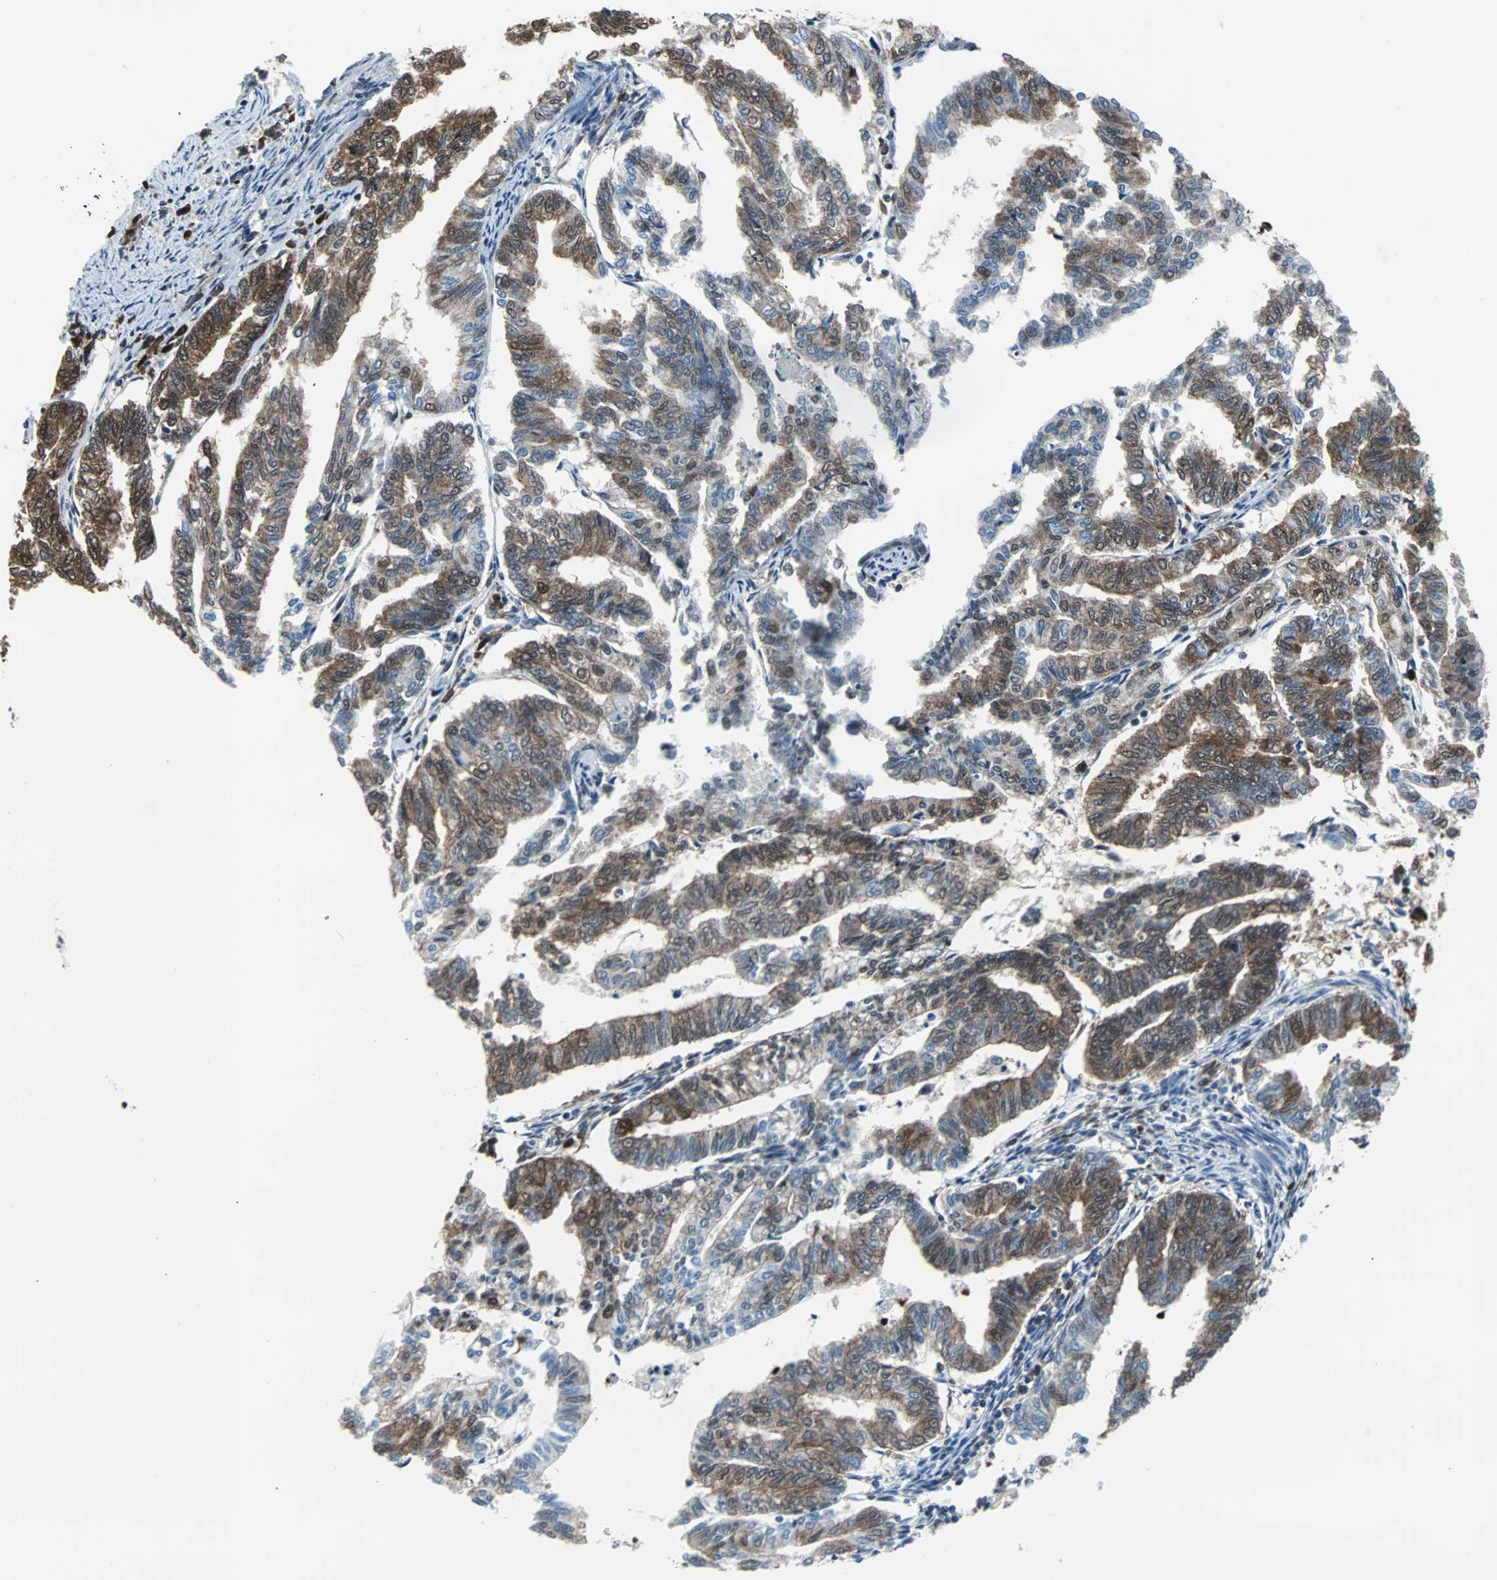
{"staining": {"intensity": "moderate", "quantity": ">75%", "location": "cytoplasmic/membranous,nuclear"}, "tissue": "endometrial cancer", "cell_type": "Tumor cells", "image_type": "cancer", "snomed": [{"axis": "morphology", "description": "Adenocarcinoma, NOS"}, {"axis": "topography", "description": "Endometrium"}], "caption": "Endometrial adenocarcinoma stained for a protein (brown) reveals moderate cytoplasmic/membranous and nuclear positive expression in about >75% of tumor cells.", "gene": "VCP", "patient": {"sex": "female", "age": 79}}